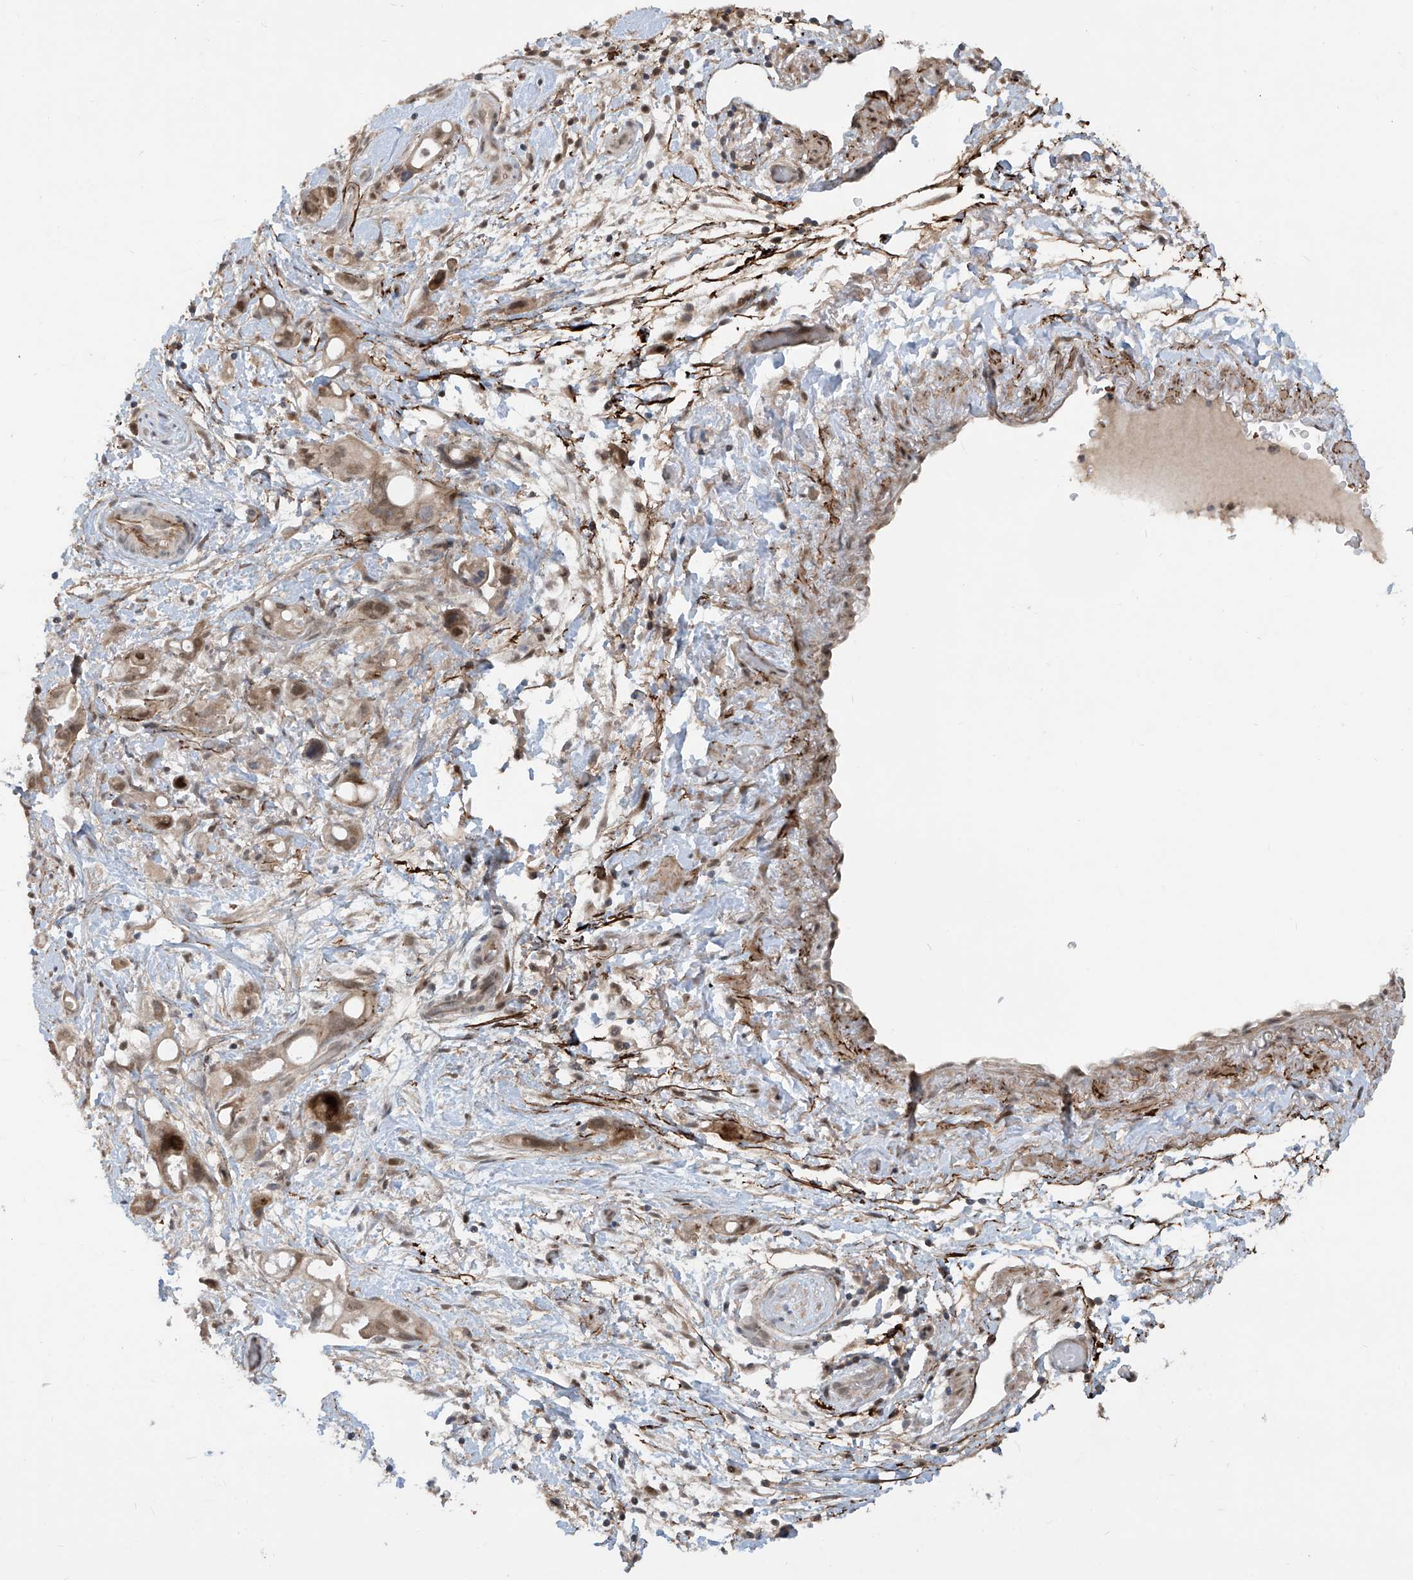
{"staining": {"intensity": "moderate", "quantity": ">75%", "location": "cytoplasmic/membranous,nuclear"}, "tissue": "pancreatic cancer", "cell_type": "Tumor cells", "image_type": "cancer", "snomed": [{"axis": "morphology", "description": "Normal tissue, NOS"}, {"axis": "morphology", "description": "Adenocarcinoma, NOS"}, {"axis": "topography", "description": "Pancreas"}], "caption": "Moderate cytoplasmic/membranous and nuclear staining is present in about >75% of tumor cells in pancreatic cancer.", "gene": "LAGE3", "patient": {"sex": "female", "age": 68}}